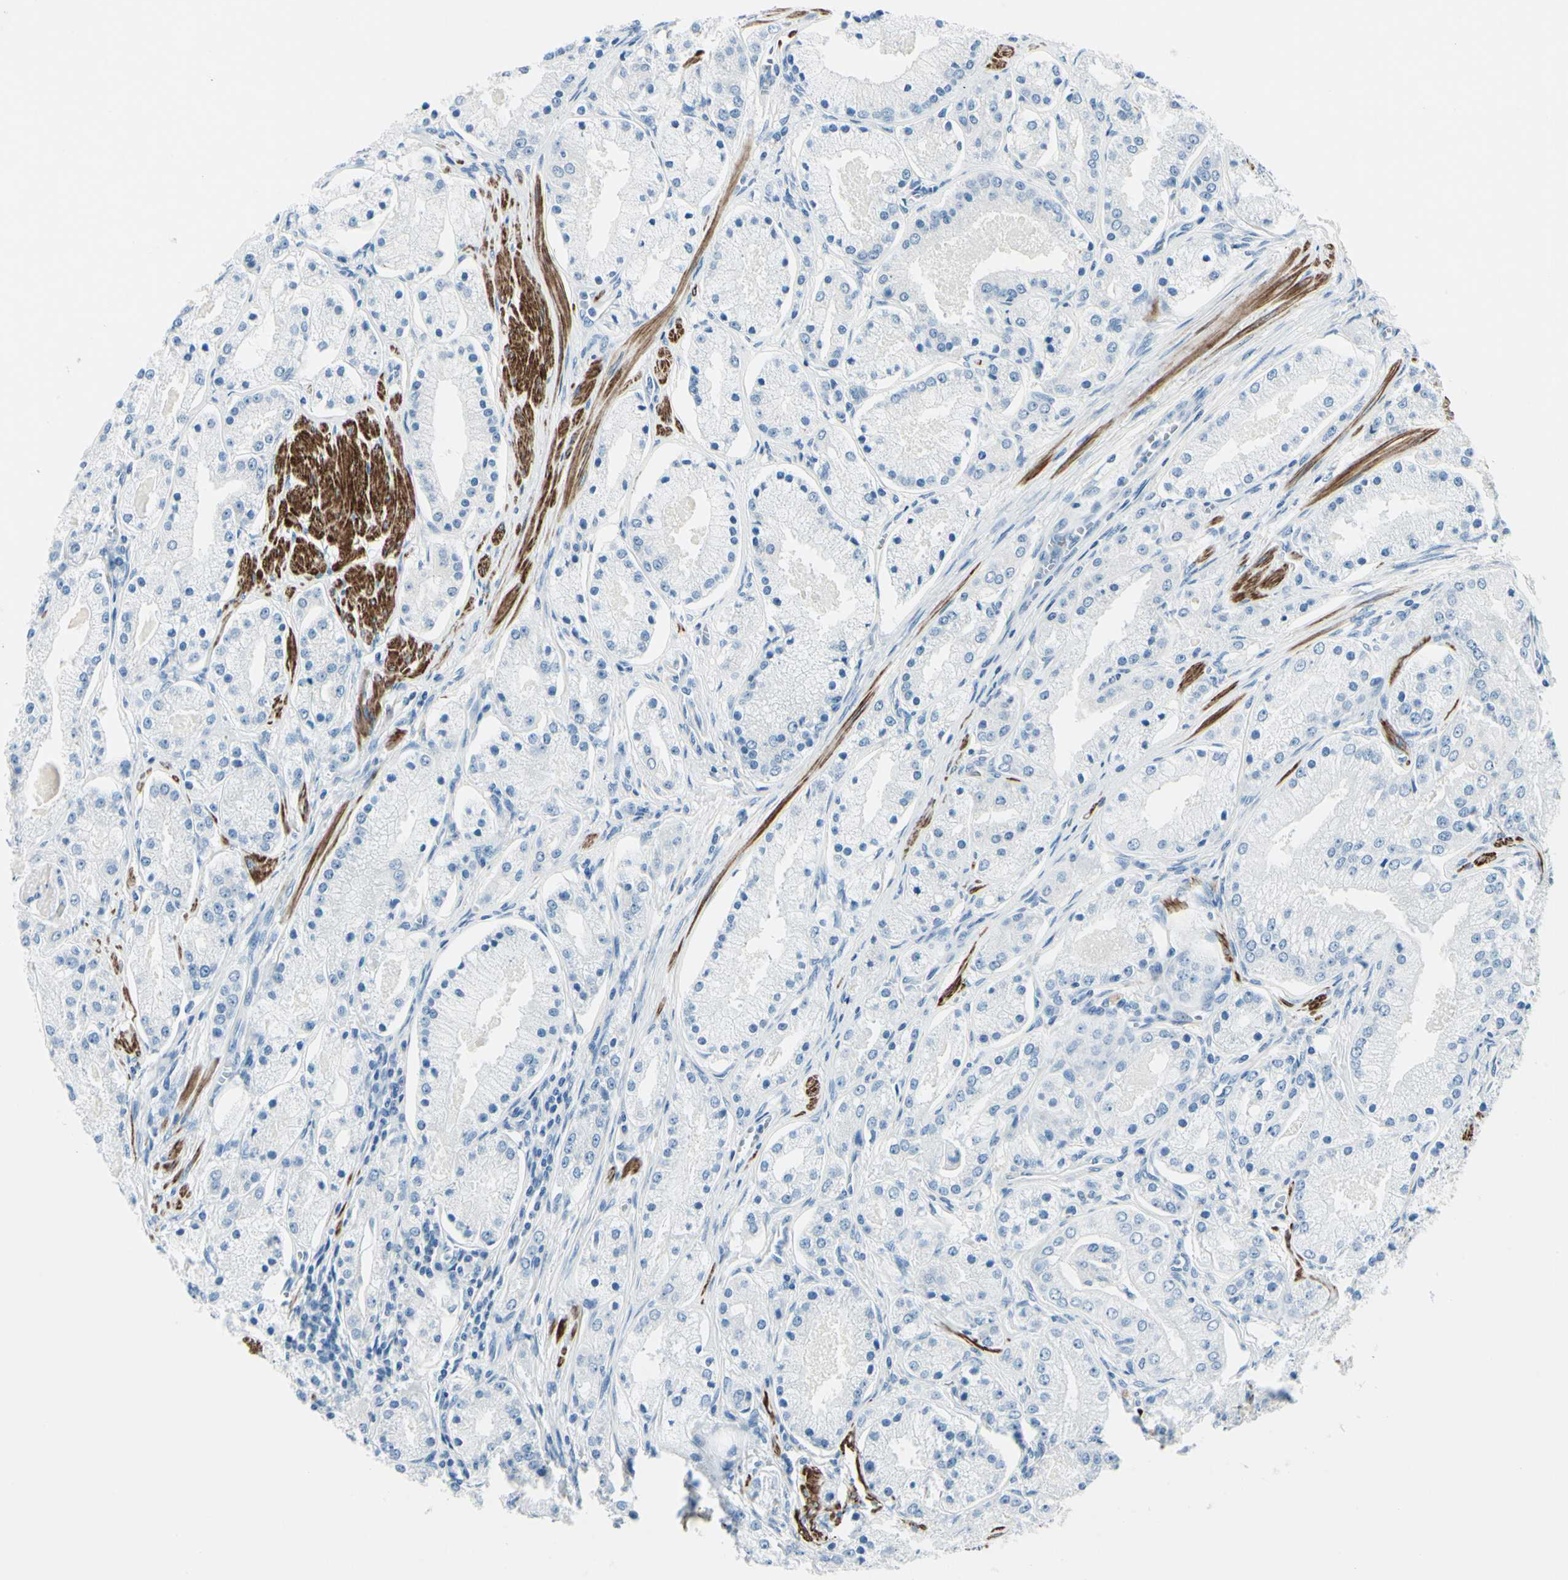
{"staining": {"intensity": "negative", "quantity": "none", "location": "none"}, "tissue": "prostate cancer", "cell_type": "Tumor cells", "image_type": "cancer", "snomed": [{"axis": "morphology", "description": "Adenocarcinoma, High grade"}, {"axis": "topography", "description": "Prostate"}], "caption": "IHC image of prostate cancer (adenocarcinoma (high-grade)) stained for a protein (brown), which reveals no expression in tumor cells.", "gene": "CDH15", "patient": {"sex": "male", "age": 66}}